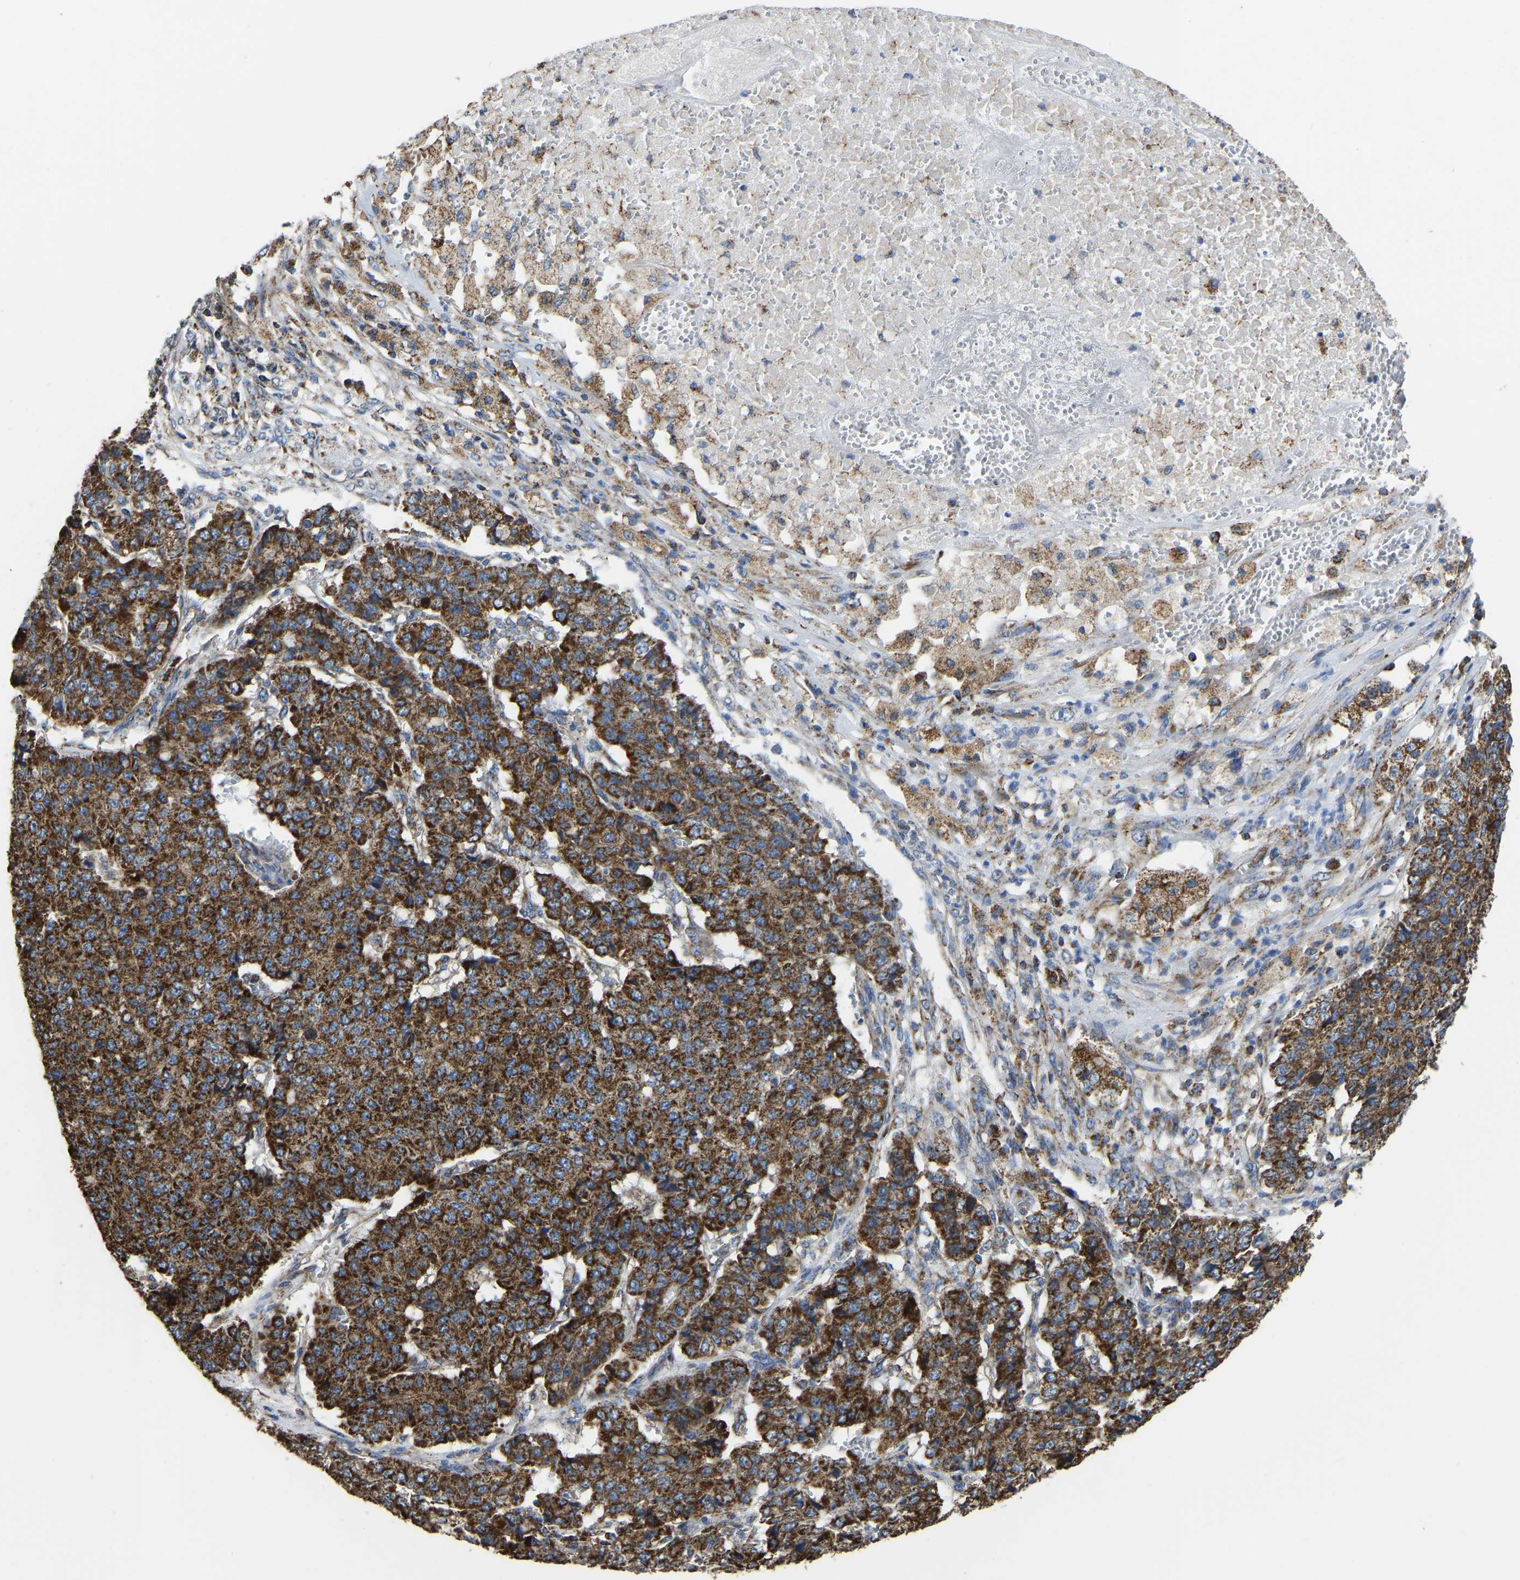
{"staining": {"intensity": "strong", "quantity": ">75%", "location": "cytoplasmic/membranous"}, "tissue": "pancreatic cancer", "cell_type": "Tumor cells", "image_type": "cancer", "snomed": [{"axis": "morphology", "description": "Adenocarcinoma, NOS"}, {"axis": "topography", "description": "Pancreas"}], "caption": "High-magnification brightfield microscopy of pancreatic cancer (adenocarcinoma) stained with DAB (brown) and counterstained with hematoxylin (blue). tumor cells exhibit strong cytoplasmic/membranous staining is appreciated in about>75% of cells.", "gene": "ETFA", "patient": {"sex": "male", "age": 50}}